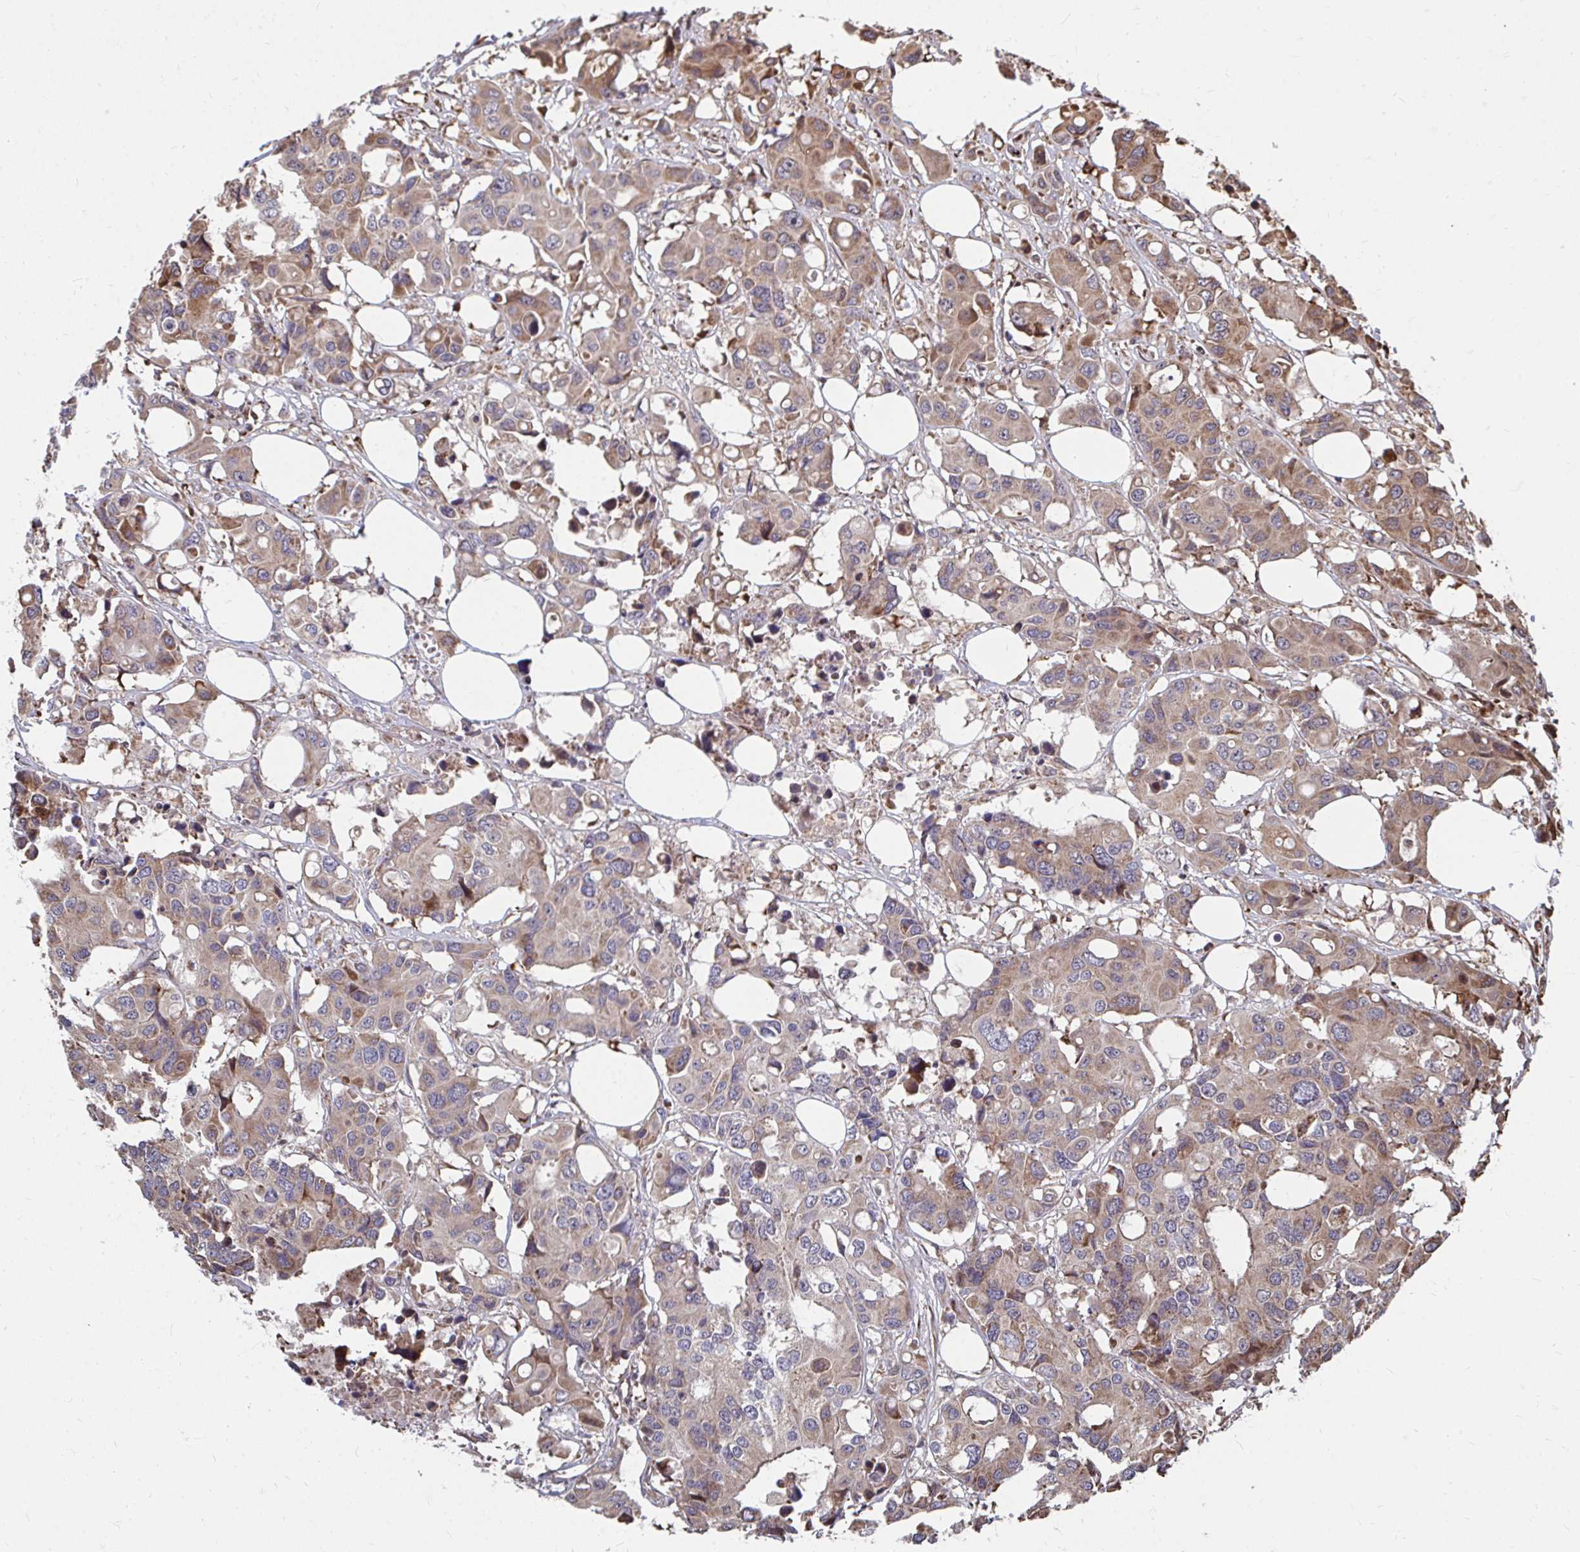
{"staining": {"intensity": "moderate", "quantity": ">75%", "location": "cytoplasmic/membranous"}, "tissue": "colorectal cancer", "cell_type": "Tumor cells", "image_type": "cancer", "snomed": [{"axis": "morphology", "description": "Adenocarcinoma, NOS"}, {"axis": "topography", "description": "Colon"}], "caption": "There is medium levels of moderate cytoplasmic/membranous expression in tumor cells of colorectal cancer (adenocarcinoma), as demonstrated by immunohistochemical staining (brown color).", "gene": "FAM89A", "patient": {"sex": "male", "age": 77}}